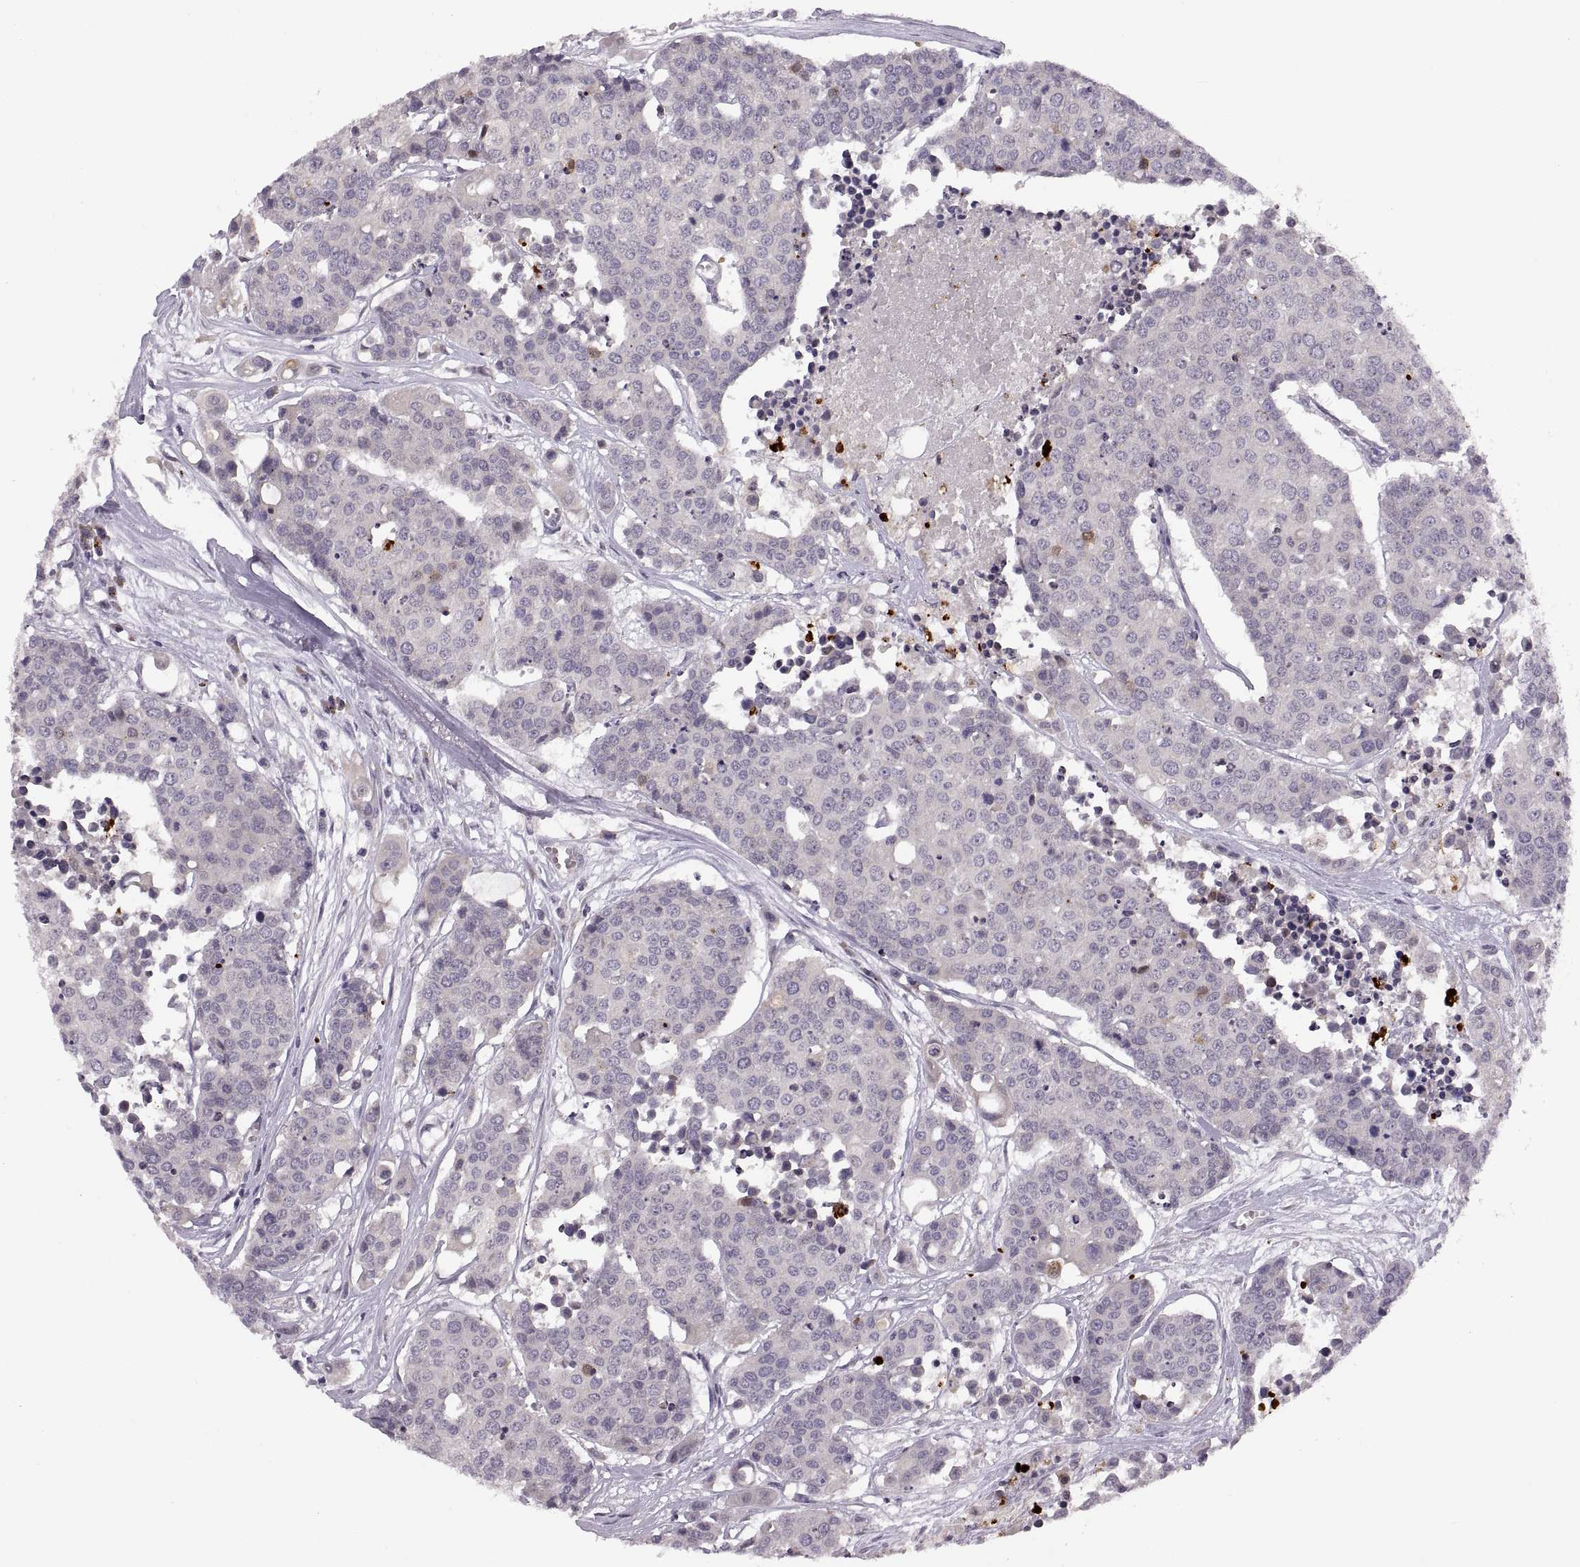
{"staining": {"intensity": "negative", "quantity": "none", "location": "none"}, "tissue": "carcinoid", "cell_type": "Tumor cells", "image_type": "cancer", "snomed": [{"axis": "morphology", "description": "Carcinoid, malignant, NOS"}, {"axis": "topography", "description": "Colon"}], "caption": "This is a image of immunohistochemistry (IHC) staining of malignant carcinoid, which shows no staining in tumor cells.", "gene": "ADH6", "patient": {"sex": "male", "age": 81}}